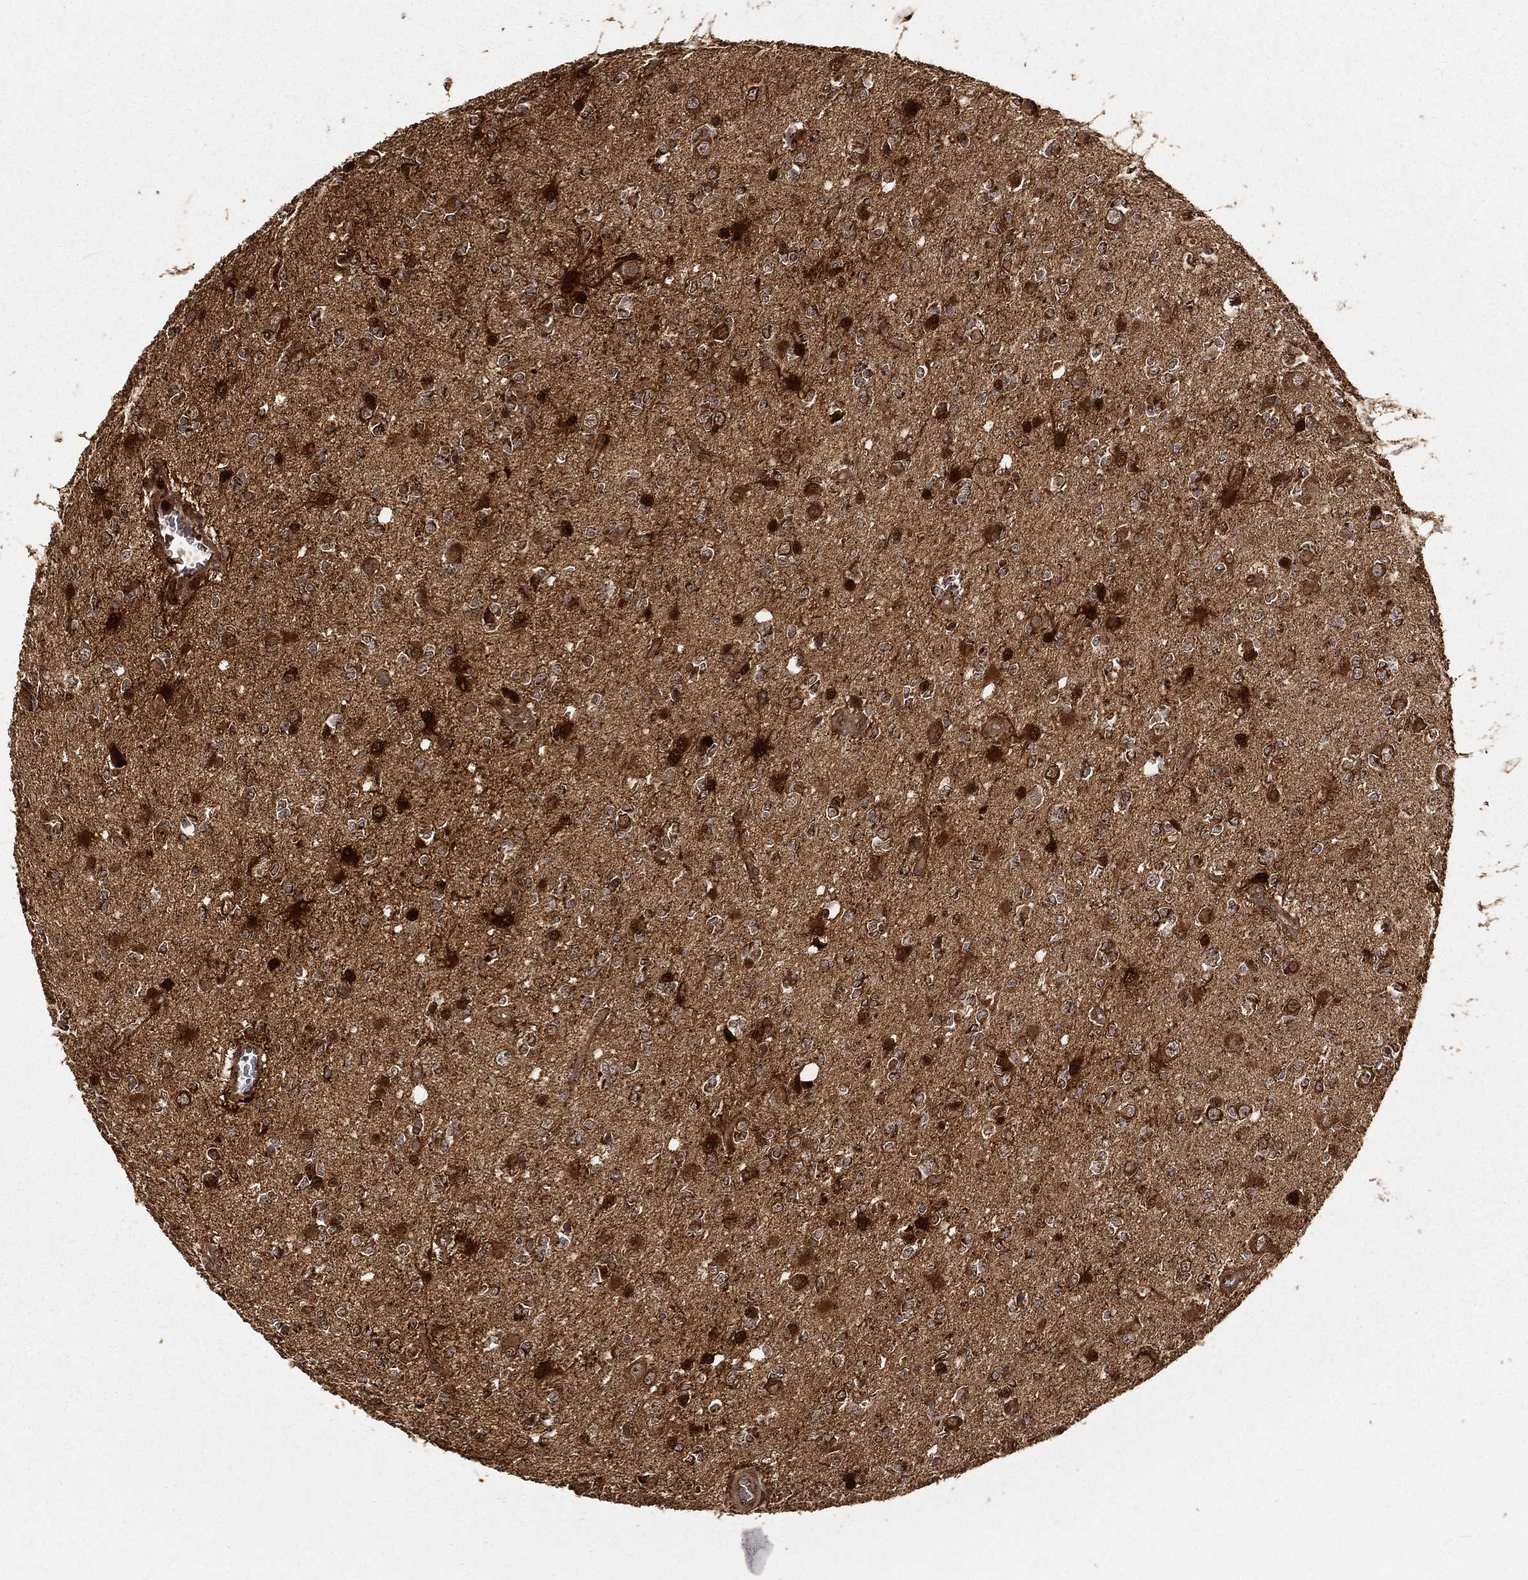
{"staining": {"intensity": "strong", "quantity": ">75%", "location": "cytoplasmic/membranous,nuclear"}, "tissue": "glioma", "cell_type": "Tumor cells", "image_type": "cancer", "snomed": [{"axis": "morphology", "description": "Glioma, malignant, Low grade"}, {"axis": "topography", "description": "Brain"}], "caption": "Approximately >75% of tumor cells in human glioma show strong cytoplasmic/membranous and nuclear protein positivity as visualized by brown immunohistochemical staining.", "gene": "MAPK1", "patient": {"sex": "female", "age": 45}}